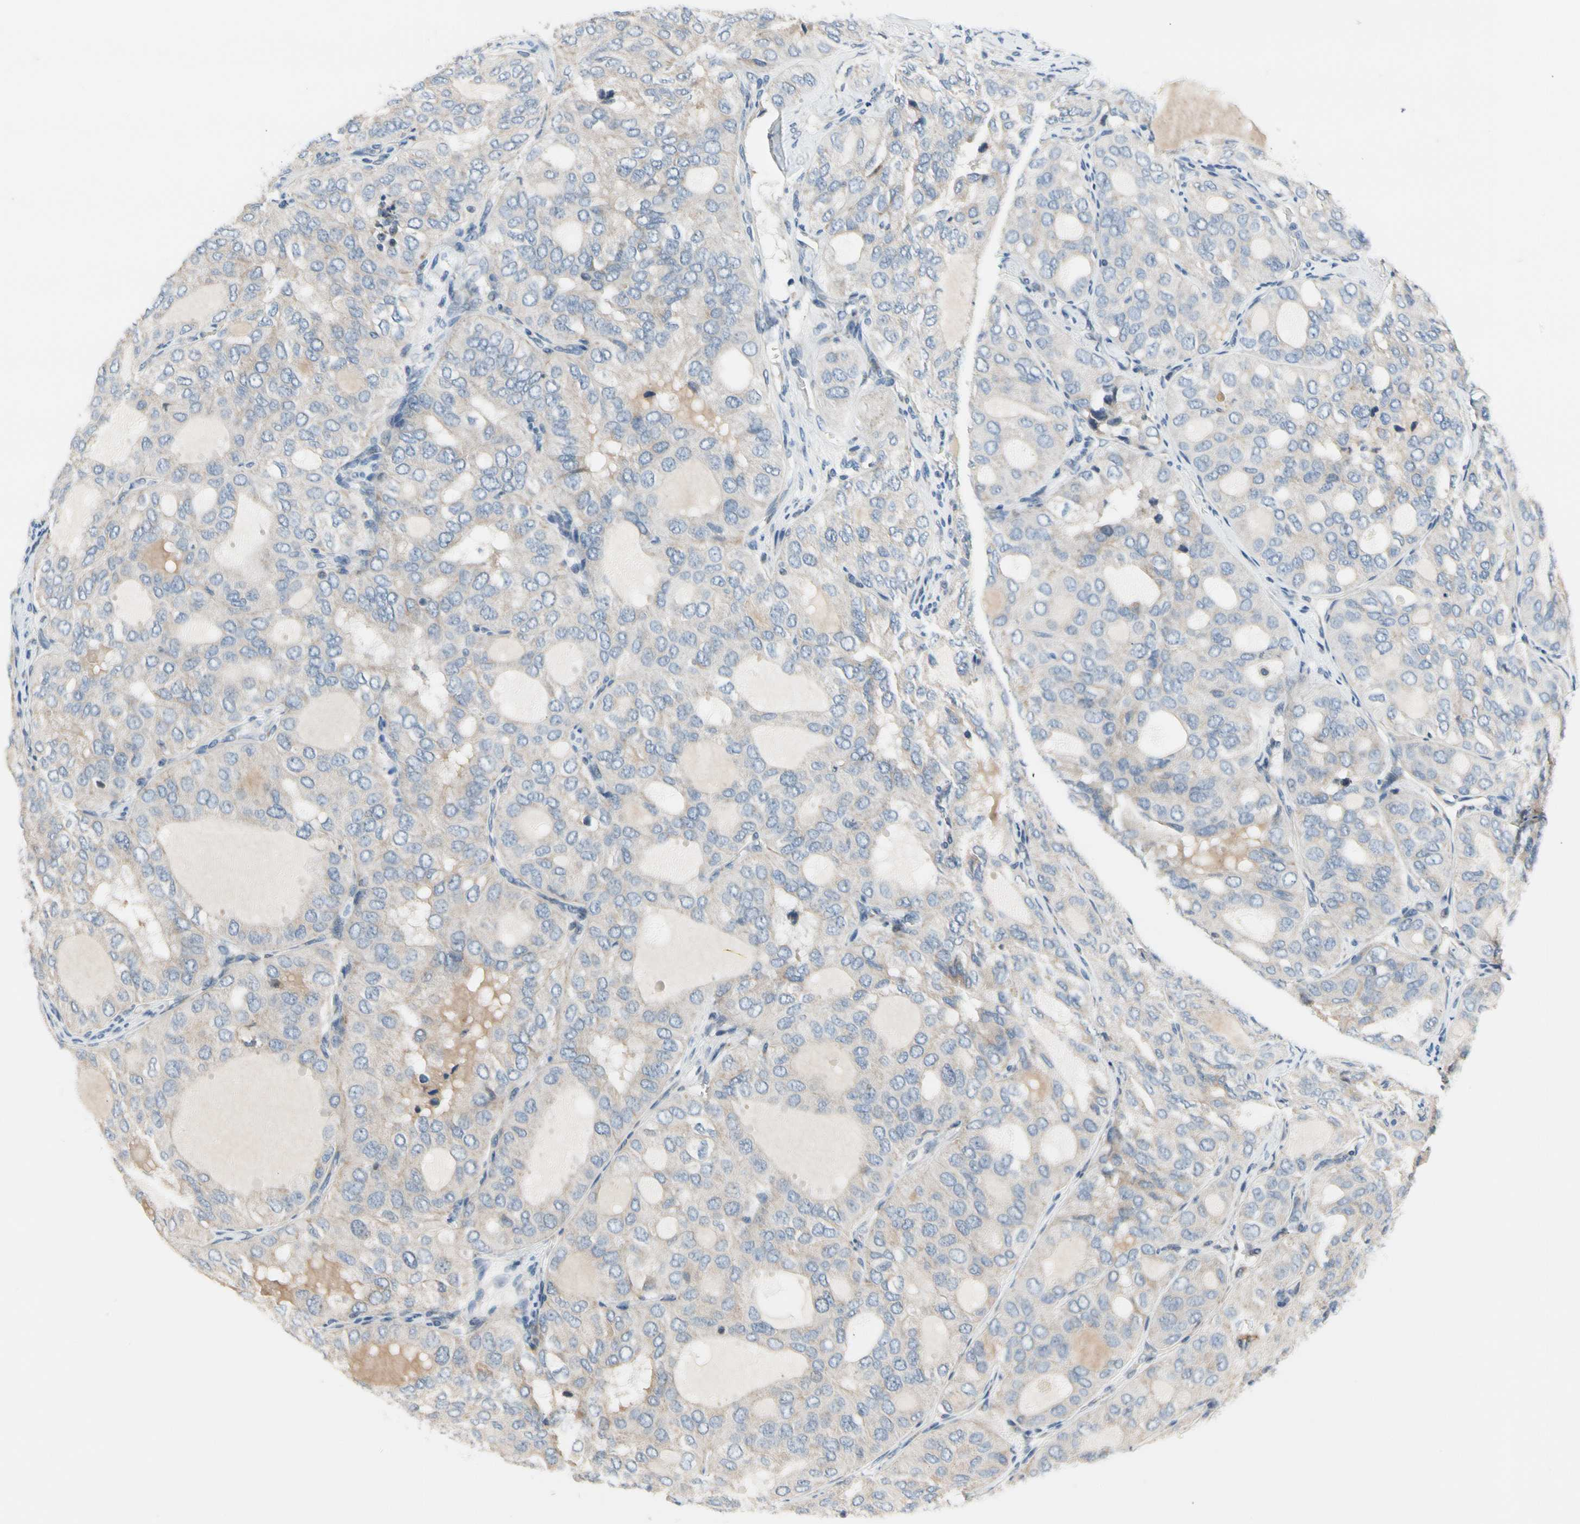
{"staining": {"intensity": "negative", "quantity": "none", "location": "none"}, "tissue": "thyroid cancer", "cell_type": "Tumor cells", "image_type": "cancer", "snomed": [{"axis": "morphology", "description": "Follicular adenoma carcinoma, NOS"}, {"axis": "topography", "description": "Thyroid gland"}], "caption": "Tumor cells are negative for protein expression in human thyroid cancer.", "gene": "SOX30", "patient": {"sex": "male", "age": 75}}